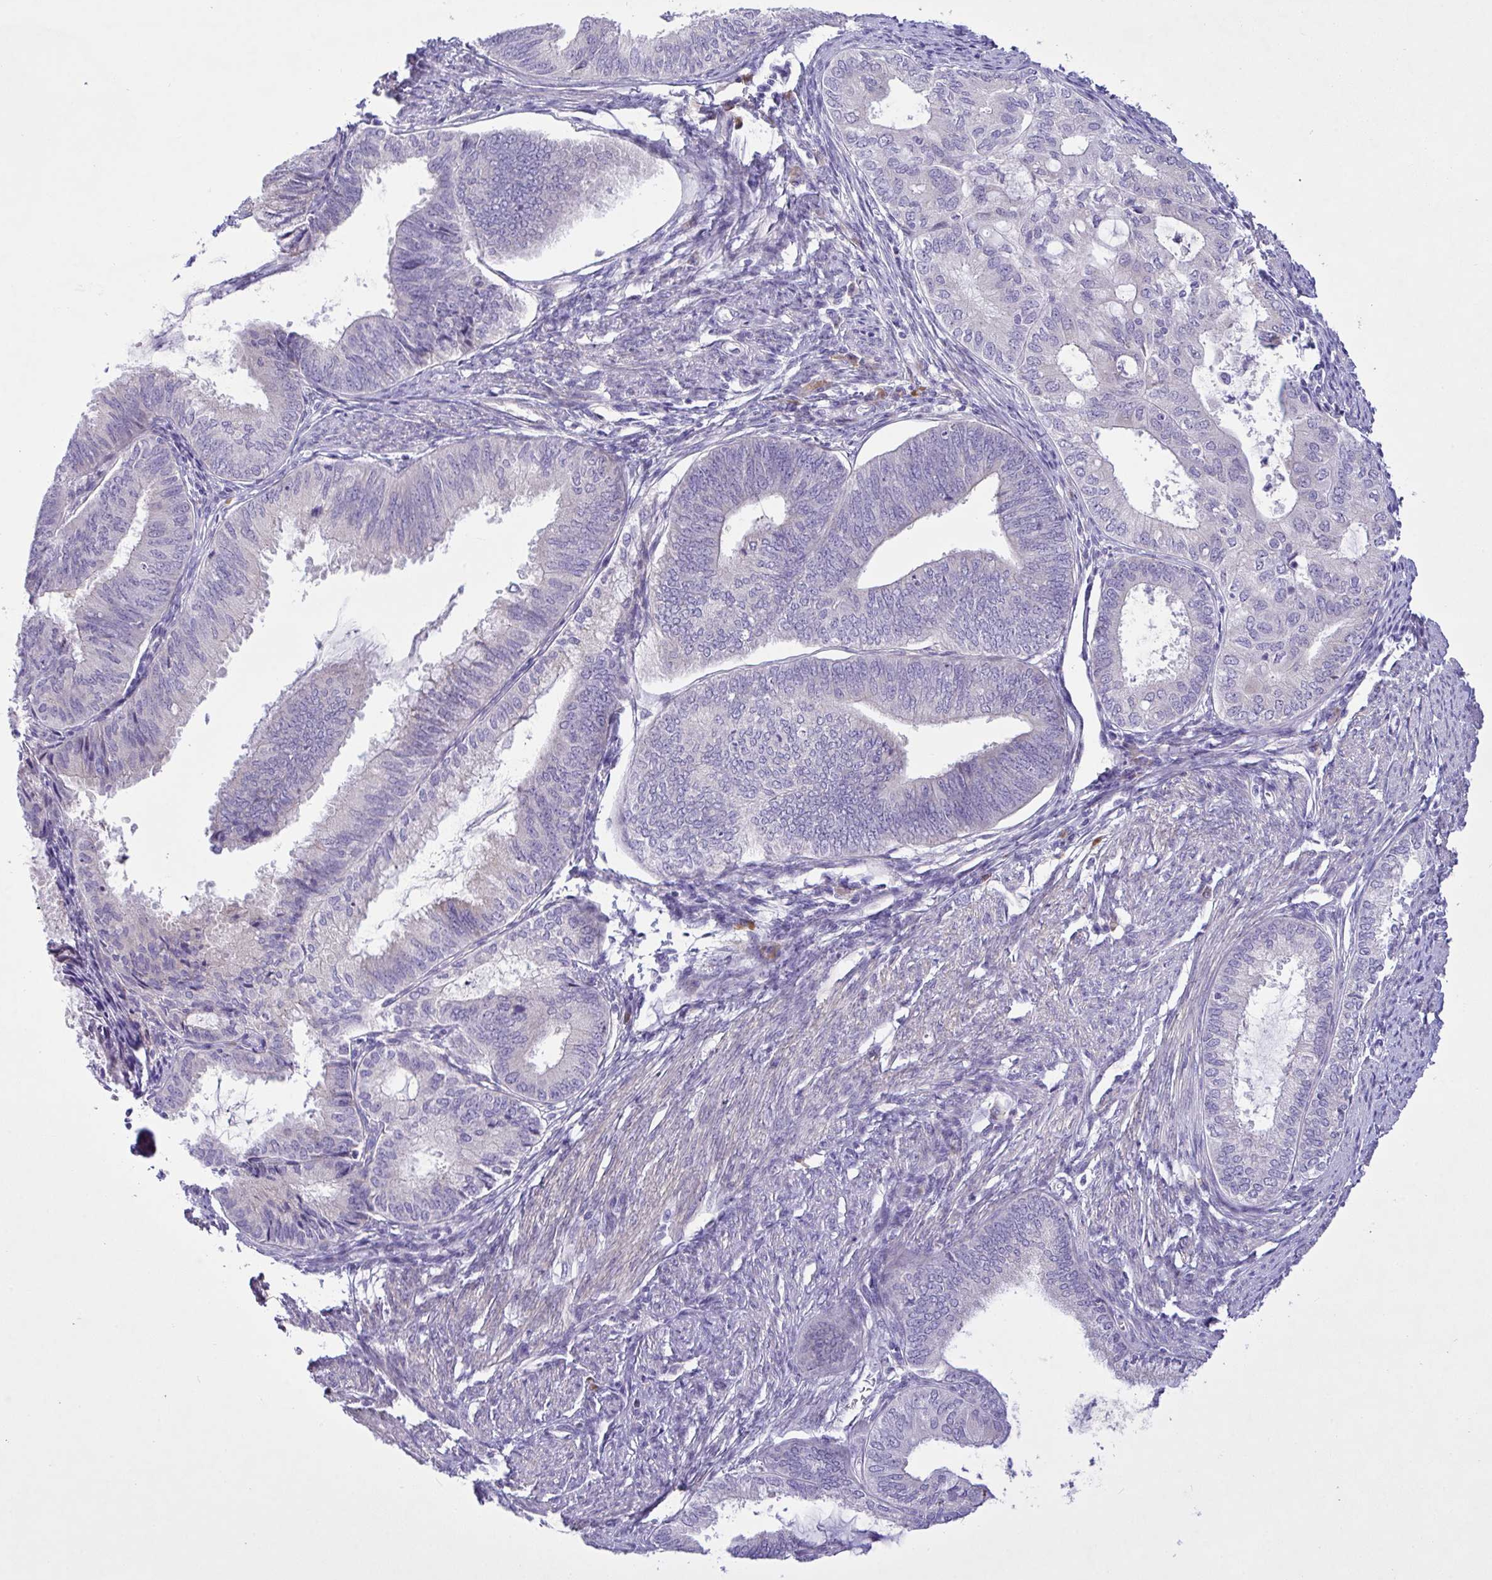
{"staining": {"intensity": "negative", "quantity": "none", "location": "none"}, "tissue": "endometrial cancer", "cell_type": "Tumor cells", "image_type": "cancer", "snomed": [{"axis": "morphology", "description": "Adenocarcinoma, NOS"}, {"axis": "topography", "description": "Endometrium"}], "caption": "Endometrial cancer stained for a protein using IHC demonstrates no positivity tumor cells.", "gene": "FAM86B1", "patient": {"sex": "female", "age": 86}}